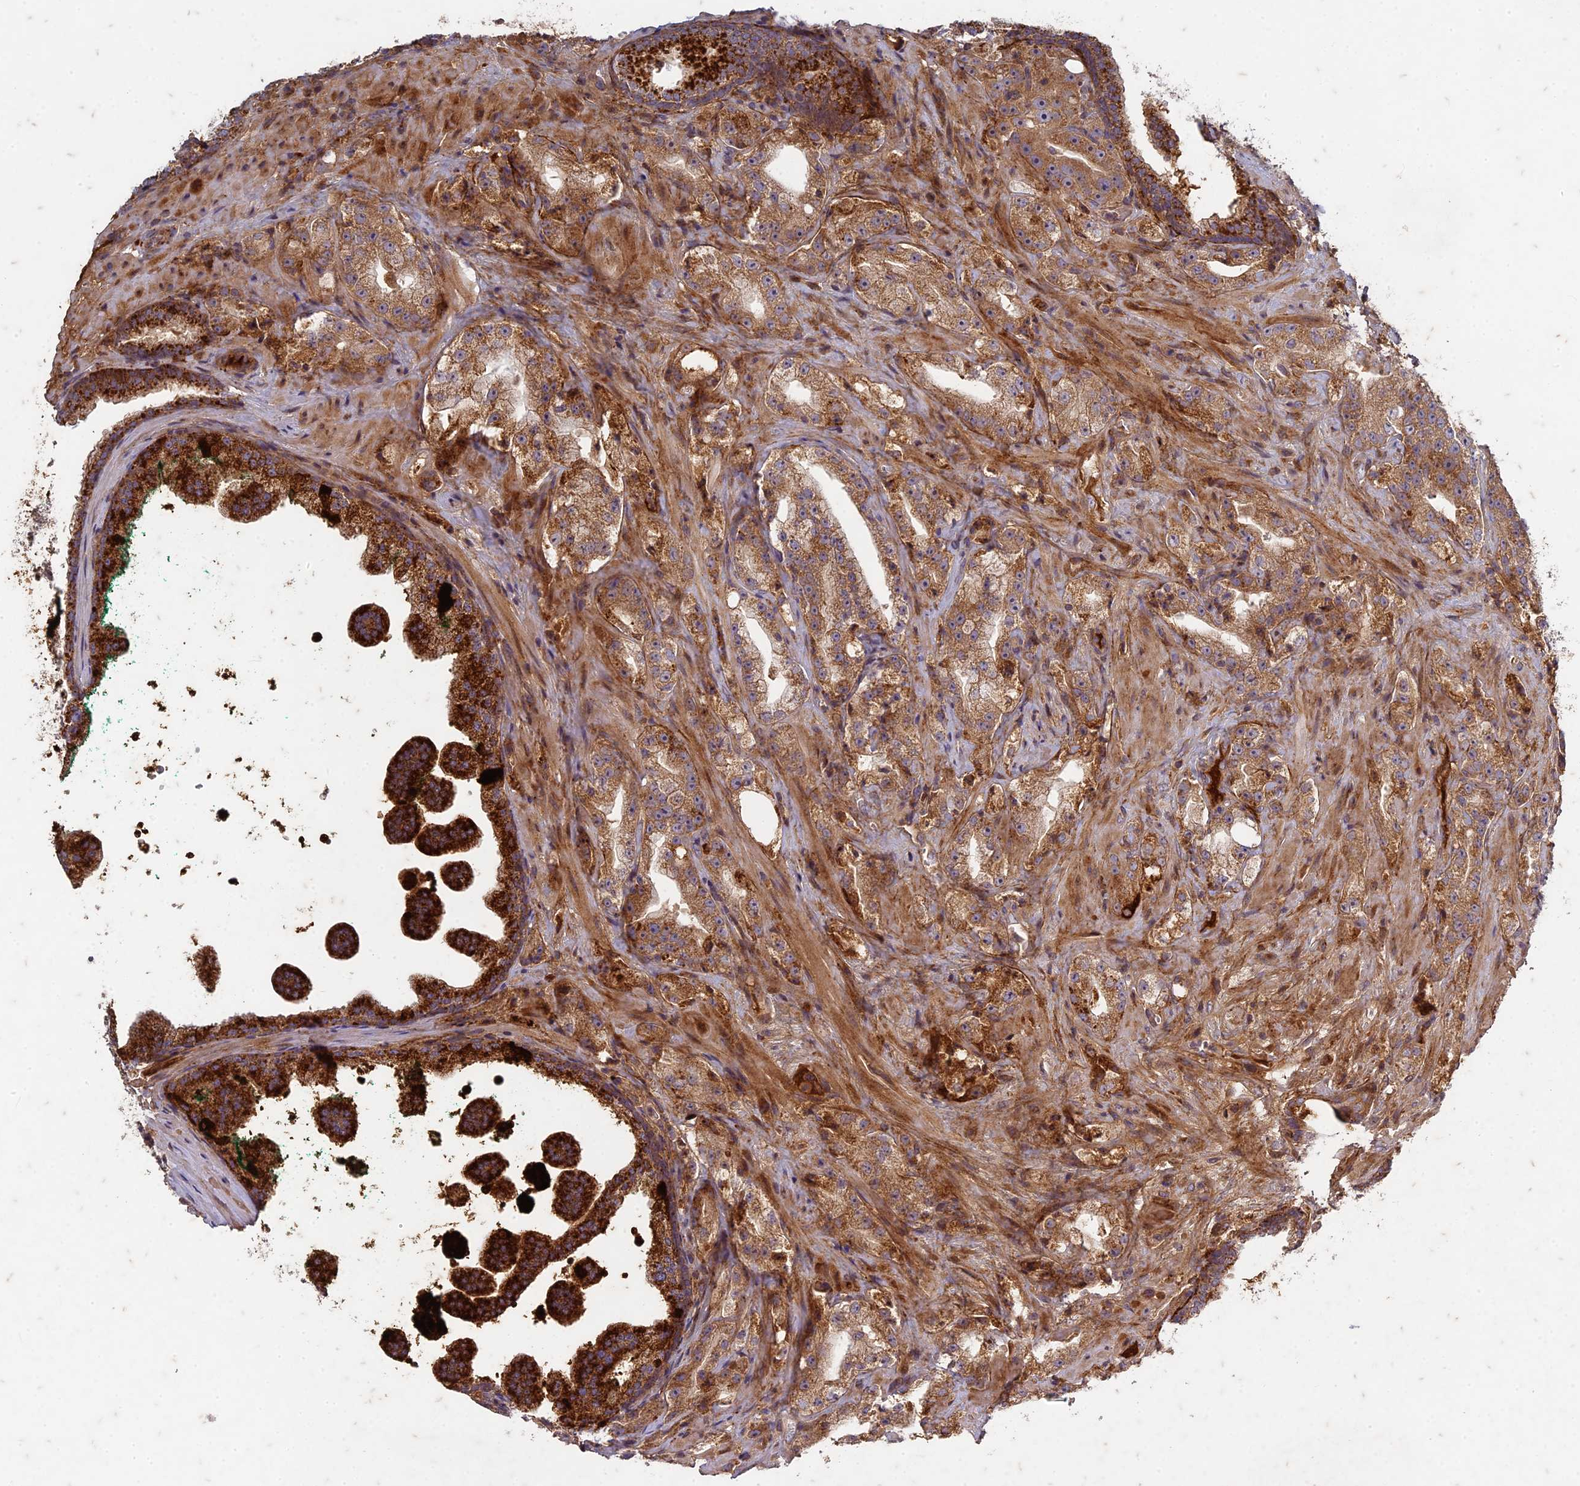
{"staining": {"intensity": "moderate", "quantity": ">75%", "location": "cytoplasmic/membranous"}, "tissue": "prostate cancer", "cell_type": "Tumor cells", "image_type": "cancer", "snomed": [{"axis": "morphology", "description": "Adenocarcinoma, High grade"}, {"axis": "topography", "description": "Prostate"}], "caption": "Tumor cells display medium levels of moderate cytoplasmic/membranous positivity in about >75% of cells in human prostate adenocarcinoma (high-grade).", "gene": "TCF25", "patient": {"sex": "male", "age": 64}}